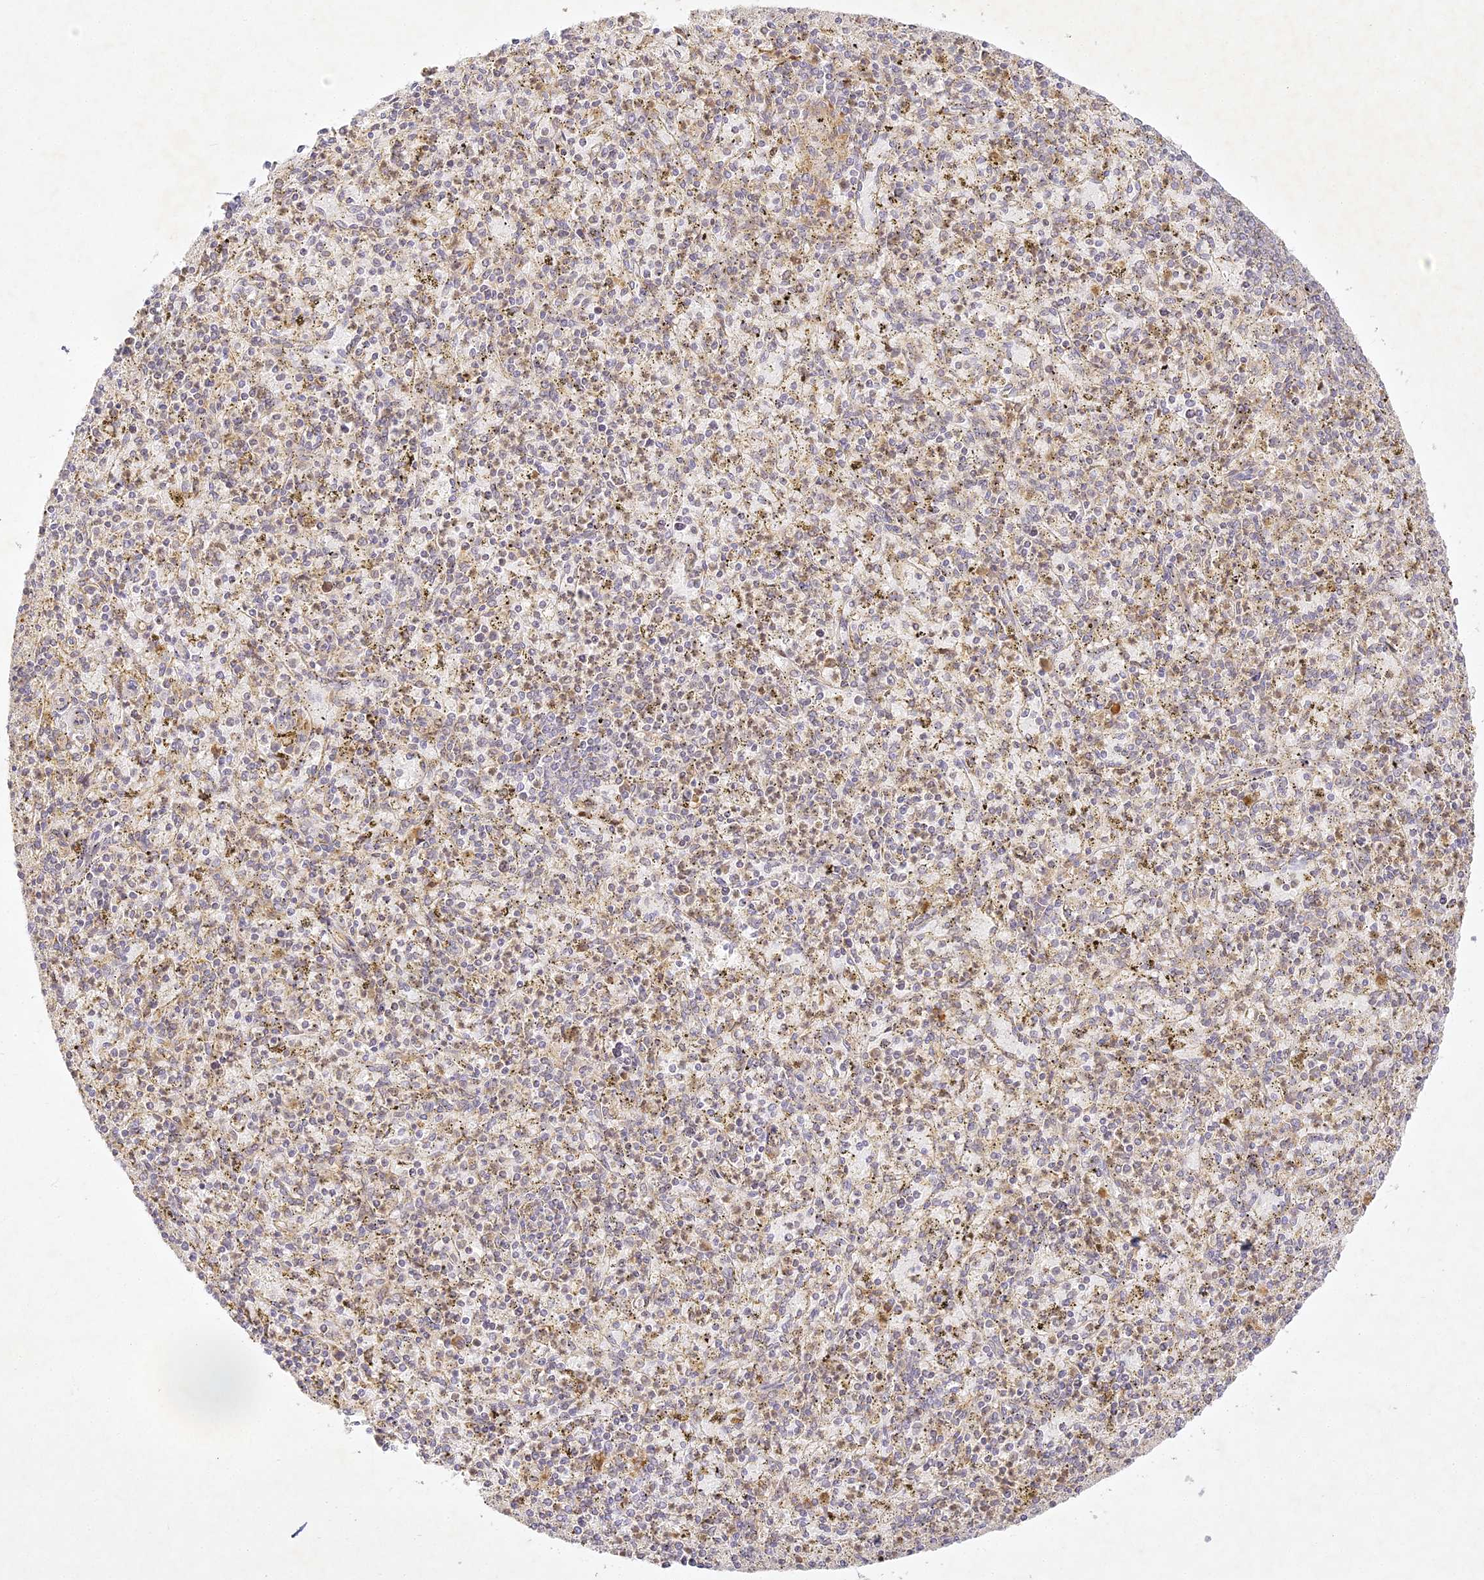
{"staining": {"intensity": "moderate", "quantity": "<25%", "location": "cytoplasmic/membranous"}, "tissue": "spleen", "cell_type": "Cells in red pulp", "image_type": "normal", "snomed": [{"axis": "morphology", "description": "Normal tissue, NOS"}, {"axis": "topography", "description": "Spleen"}], "caption": "This is a histology image of IHC staining of benign spleen, which shows moderate positivity in the cytoplasmic/membranous of cells in red pulp.", "gene": "SLC30A5", "patient": {"sex": "male", "age": 72}}